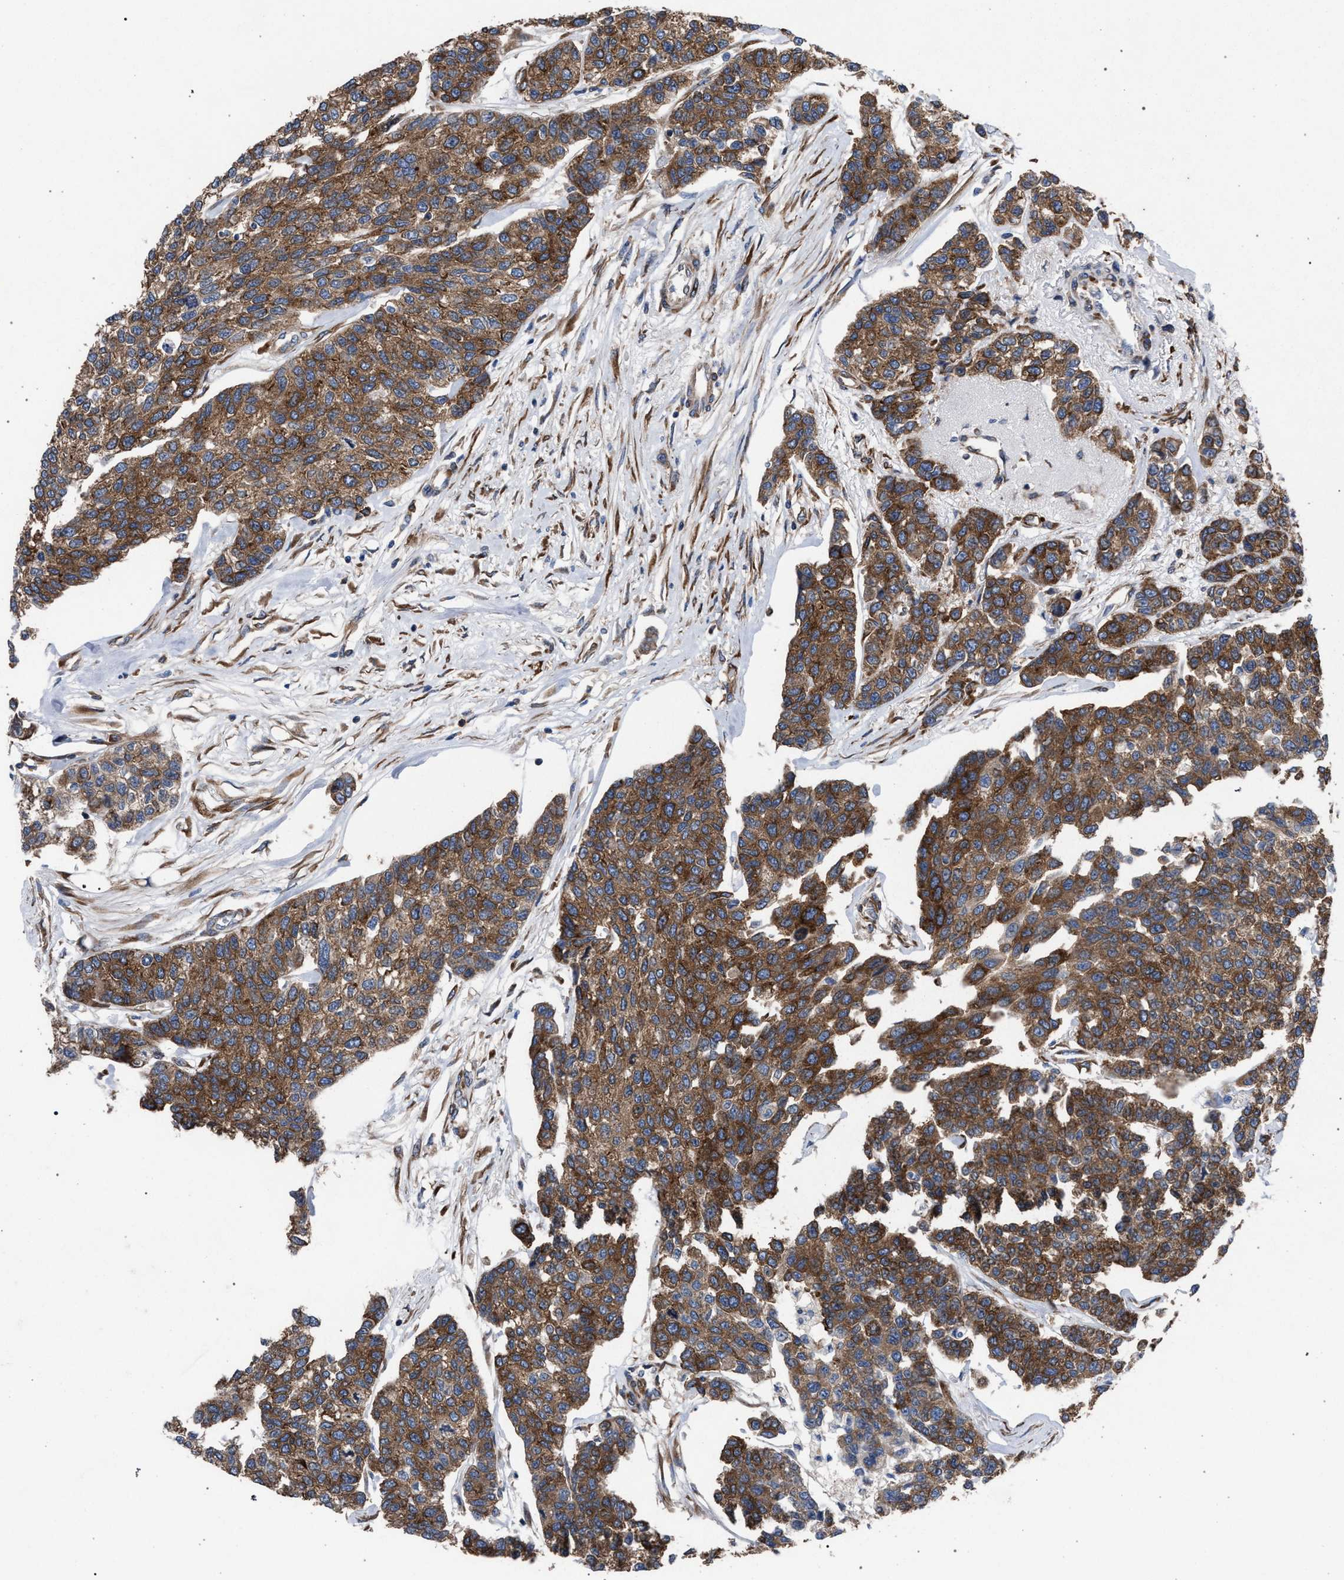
{"staining": {"intensity": "moderate", "quantity": ">75%", "location": "cytoplasmic/membranous"}, "tissue": "breast cancer", "cell_type": "Tumor cells", "image_type": "cancer", "snomed": [{"axis": "morphology", "description": "Duct carcinoma"}, {"axis": "topography", "description": "Breast"}], "caption": "Immunohistochemical staining of human infiltrating ductal carcinoma (breast) exhibits moderate cytoplasmic/membranous protein staining in about >75% of tumor cells.", "gene": "CDR2L", "patient": {"sex": "female", "age": 51}}